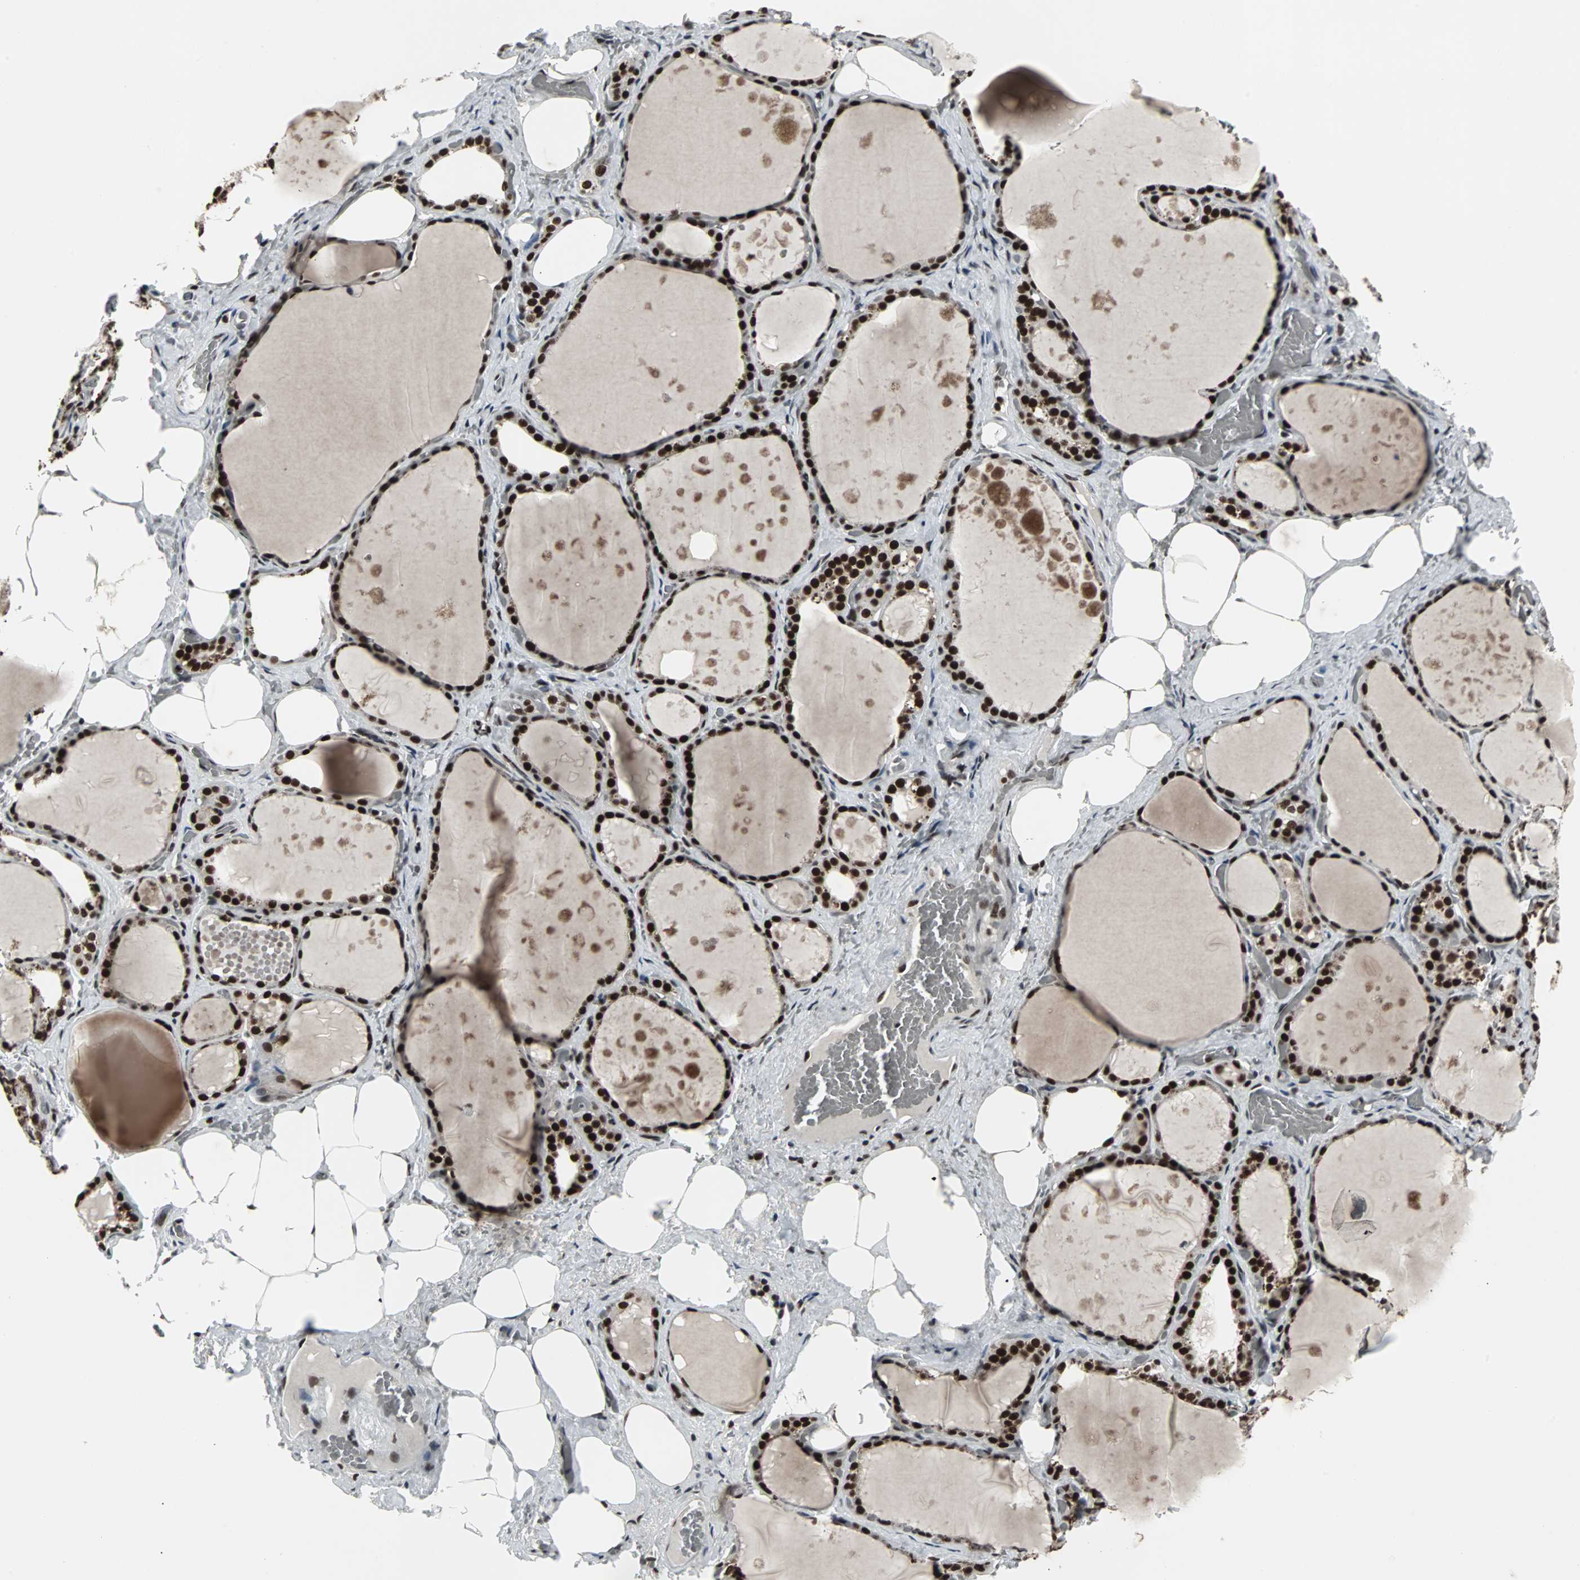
{"staining": {"intensity": "strong", "quantity": ">75%", "location": "nuclear"}, "tissue": "thyroid gland", "cell_type": "Glandular cells", "image_type": "normal", "snomed": [{"axis": "morphology", "description": "Normal tissue, NOS"}, {"axis": "topography", "description": "Thyroid gland"}], "caption": "Thyroid gland stained with a protein marker displays strong staining in glandular cells.", "gene": "PNKP", "patient": {"sex": "male", "age": 61}}